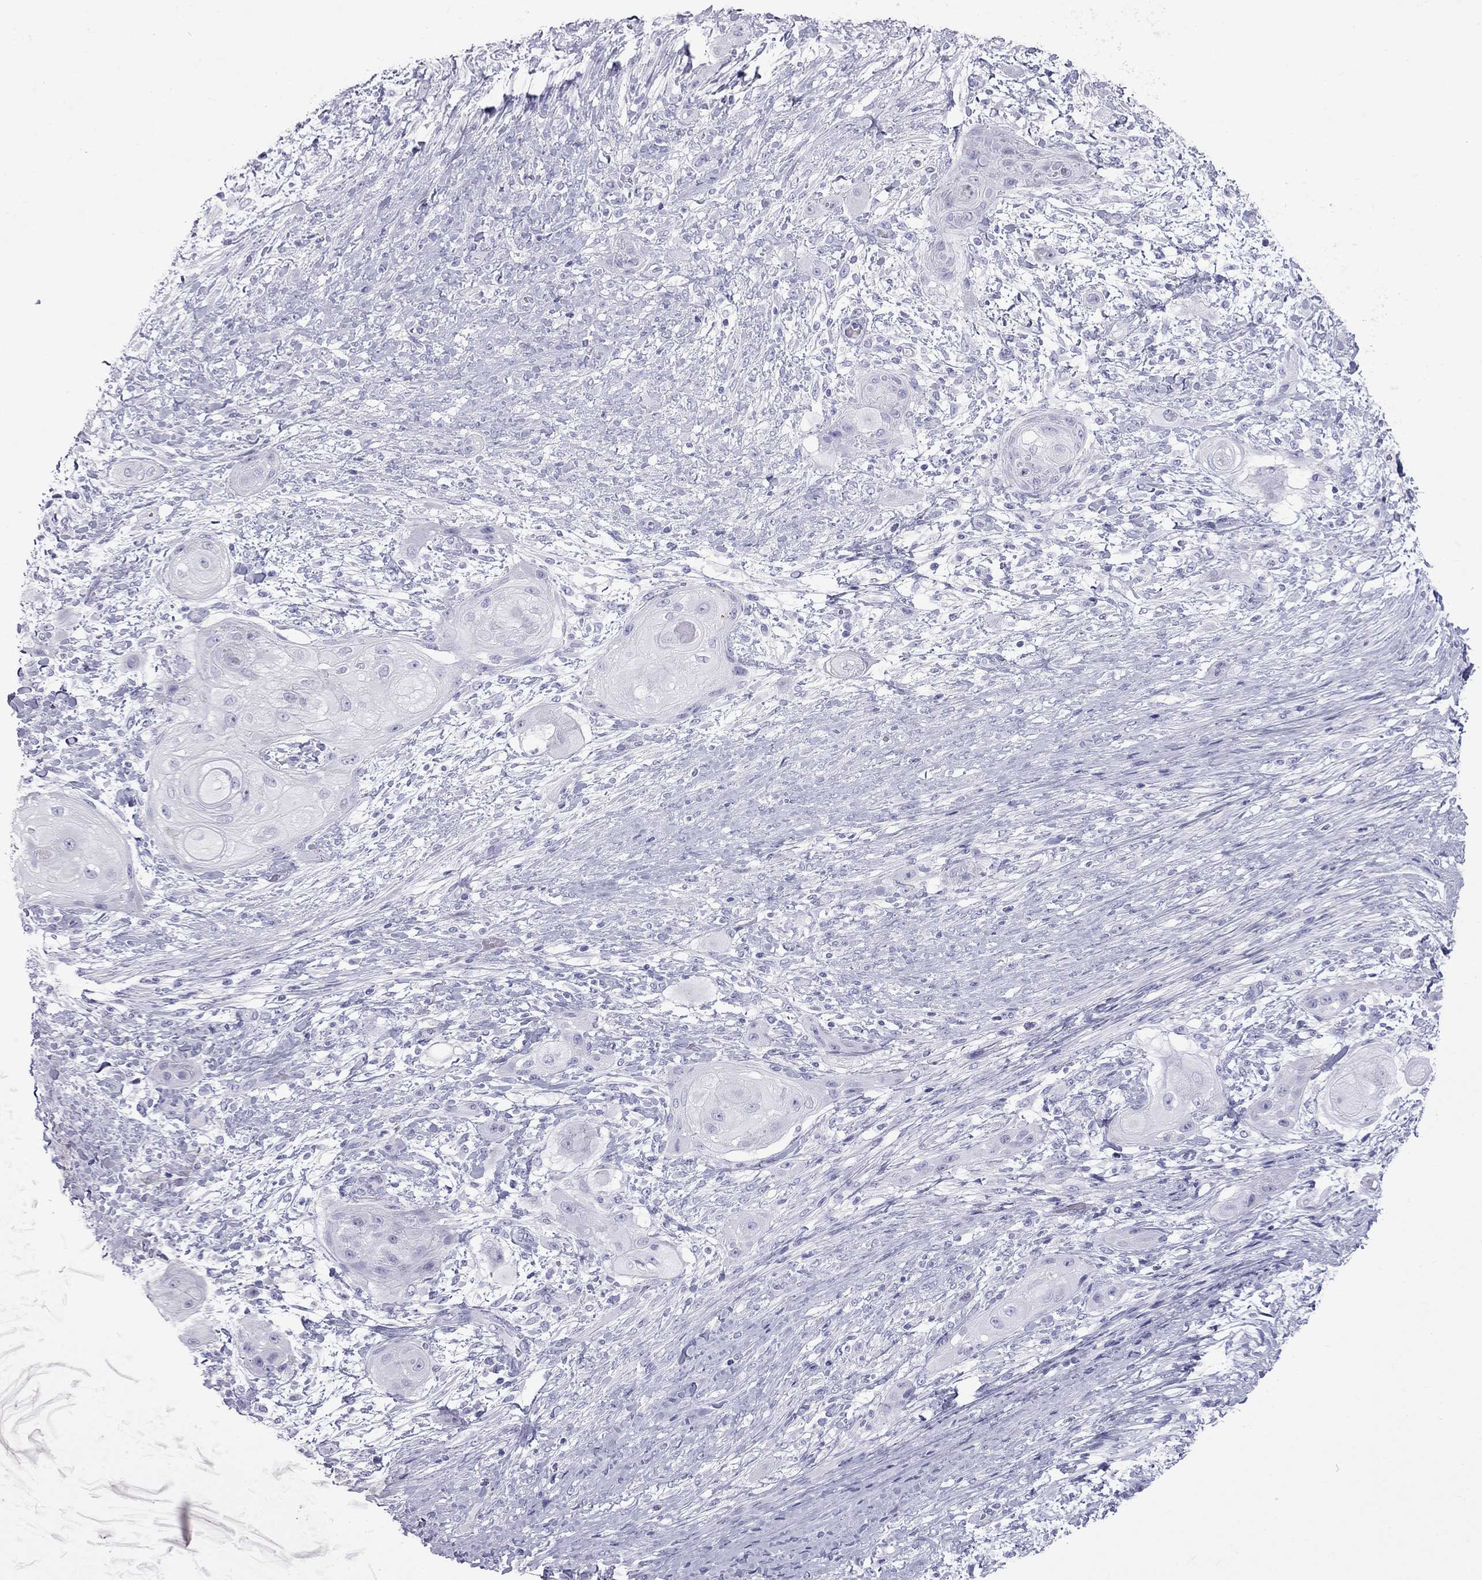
{"staining": {"intensity": "negative", "quantity": "none", "location": "none"}, "tissue": "skin cancer", "cell_type": "Tumor cells", "image_type": "cancer", "snomed": [{"axis": "morphology", "description": "Squamous cell carcinoma, NOS"}, {"axis": "topography", "description": "Skin"}], "caption": "Immunohistochemistry (IHC) image of human skin cancer (squamous cell carcinoma) stained for a protein (brown), which reveals no positivity in tumor cells. Brightfield microscopy of immunohistochemistry (IHC) stained with DAB (brown) and hematoxylin (blue), captured at high magnification.", "gene": "TRPM3", "patient": {"sex": "male", "age": 62}}